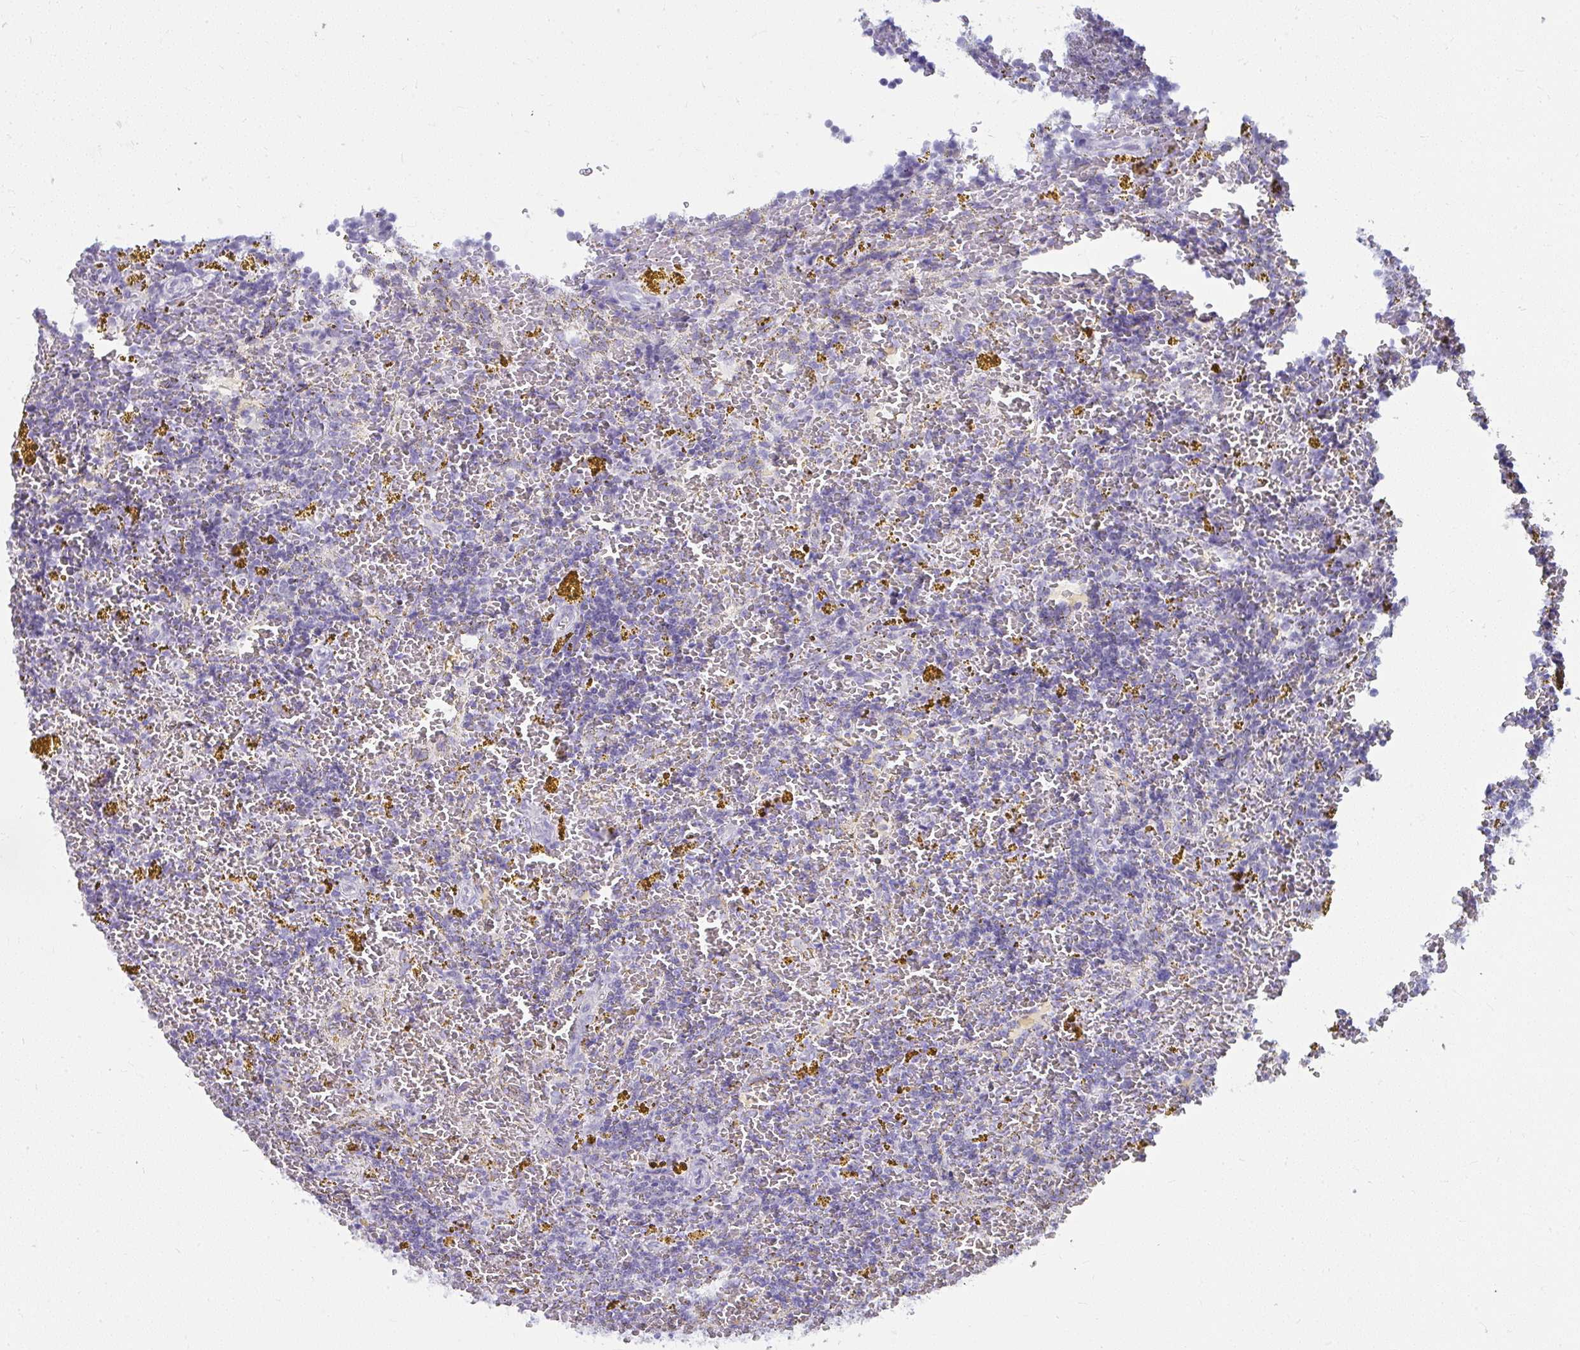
{"staining": {"intensity": "negative", "quantity": "none", "location": "none"}, "tissue": "lymphoma", "cell_type": "Tumor cells", "image_type": "cancer", "snomed": [{"axis": "morphology", "description": "Malignant lymphoma, non-Hodgkin's type, Low grade"}, {"axis": "topography", "description": "Spleen"}, {"axis": "topography", "description": "Lymph node"}], "caption": "Histopathology image shows no significant protein expression in tumor cells of low-grade malignant lymphoma, non-Hodgkin's type. (Stains: DAB (3,3'-diaminobenzidine) immunohistochemistry with hematoxylin counter stain, Microscopy: brightfield microscopy at high magnification).", "gene": "UGT3A2", "patient": {"sex": "female", "age": 66}}